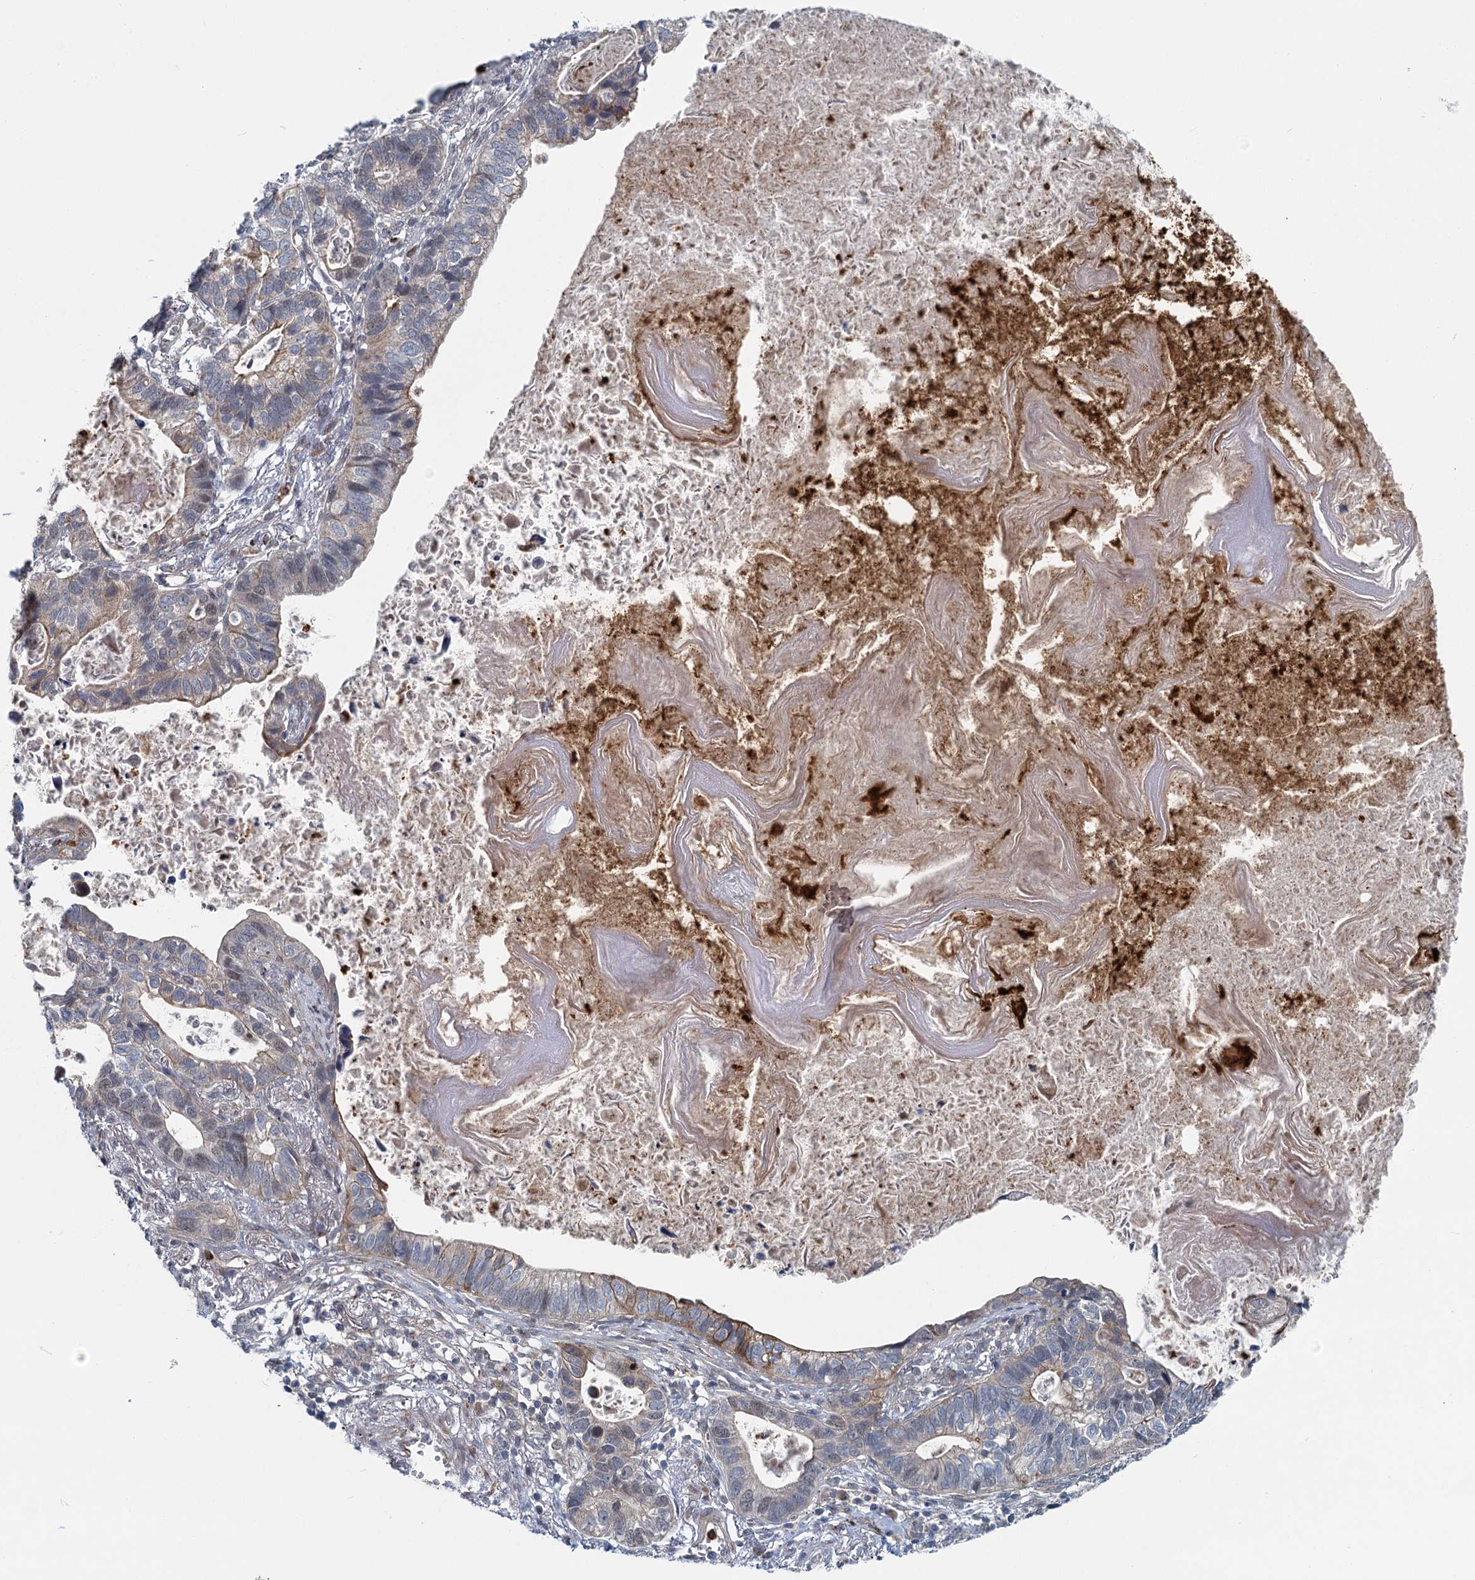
{"staining": {"intensity": "moderate", "quantity": "<25%", "location": "cytoplasmic/membranous"}, "tissue": "lung cancer", "cell_type": "Tumor cells", "image_type": "cancer", "snomed": [{"axis": "morphology", "description": "Adenocarcinoma, NOS"}, {"axis": "topography", "description": "Lung"}], "caption": "An IHC photomicrograph of neoplastic tissue is shown. Protein staining in brown shows moderate cytoplasmic/membranous positivity in lung cancer within tumor cells.", "gene": "ADCY2", "patient": {"sex": "male", "age": 67}}